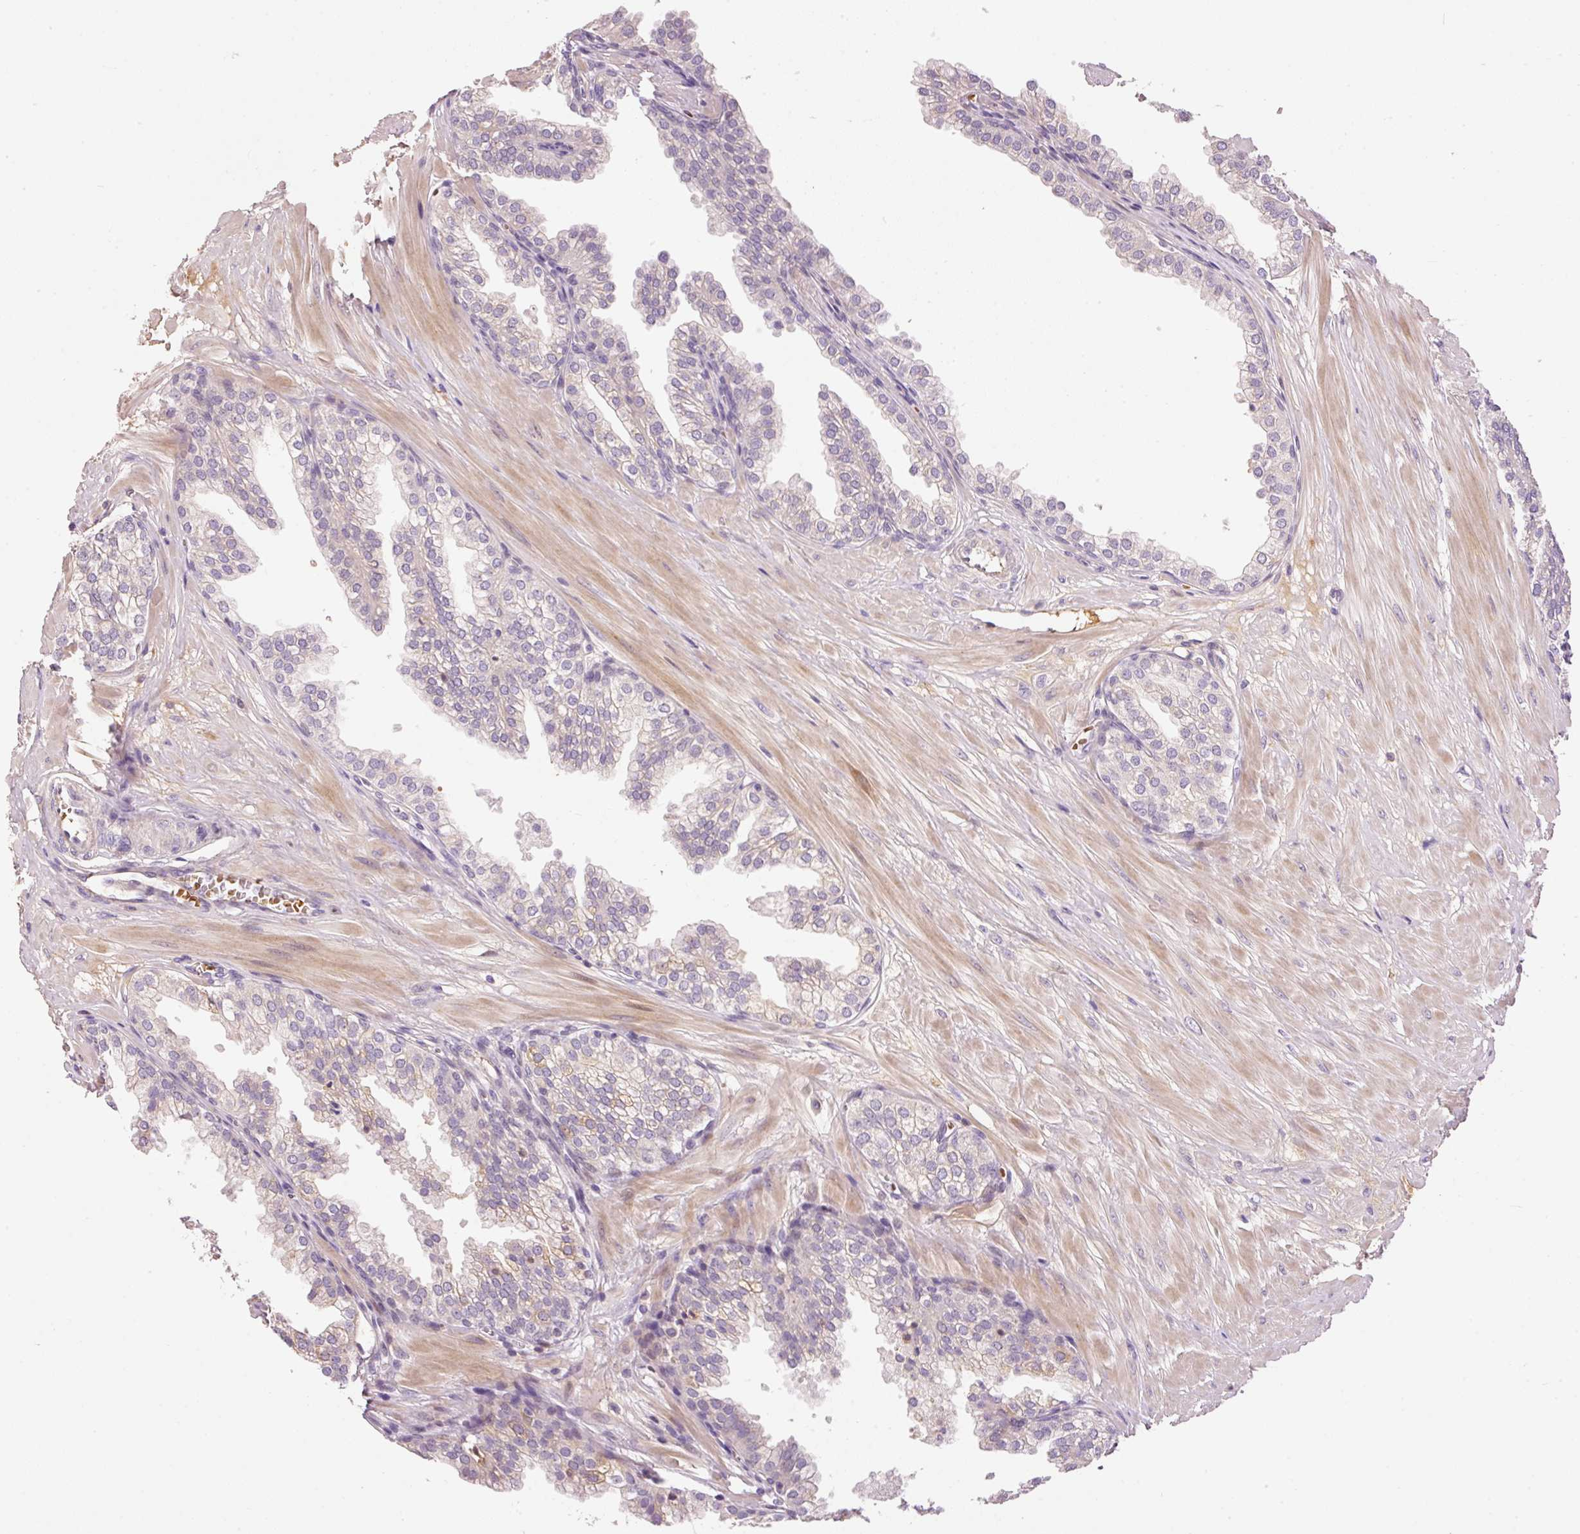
{"staining": {"intensity": "weak", "quantity": "<25%", "location": "cytoplasmic/membranous"}, "tissue": "prostate", "cell_type": "Glandular cells", "image_type": "normal", "snomed": [{"axis": "morphology", "description": "Normal tissue, NOS"}, {"axis": "topography", "description": "Prostate"}, {"axis": "topography", "description": "Peripheral nerve tissue"}], "caption": "Micrograph shows no protein expression in glandular cells of normal prostate. (DAB (3,3'-diaminobenzidine) IHC, high magnification).", "gene": "CMTM8", "patient": {"sex": "male", "age": 55}}